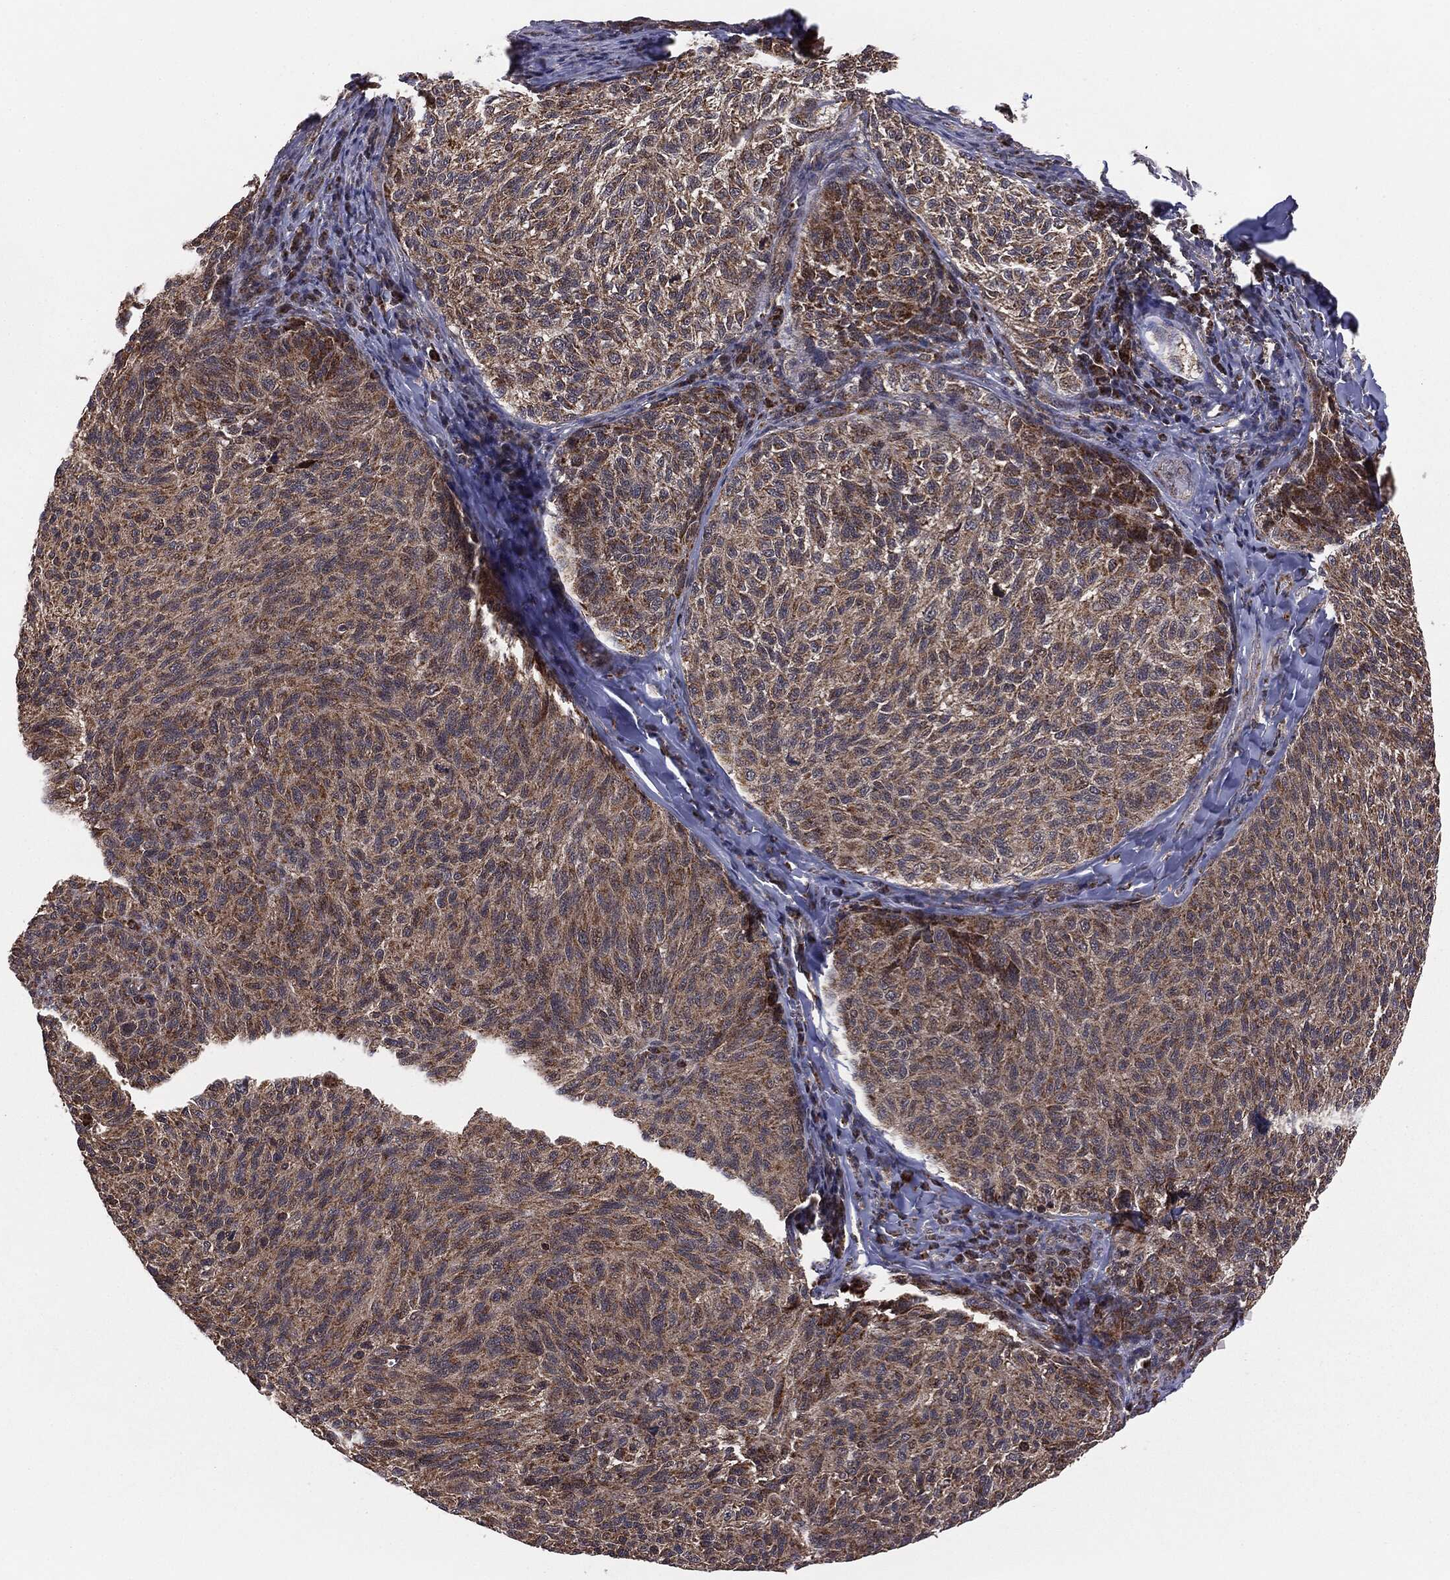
{"staining": {"intensity": "strong", "quantity": ">75%", "location": "cytoplasmic/membranous"}, "tissue": "melanoma", "cell_type": "Tumor cells", "image_type": "cancer", "snomed": [{"axis": "morphology", "description": "Malignant melanoma, NOS"}, {"axis": "topography", "description": "Skin"}], "caption": "This is a photomicrograph of immunohistochemistry (IHC) staining of melanoma, which shows strong positivity in the cytoplasmic/membranous of tumor cells.", "gene": "MTOR", "patient": {"sex": "female", "age": 73}}